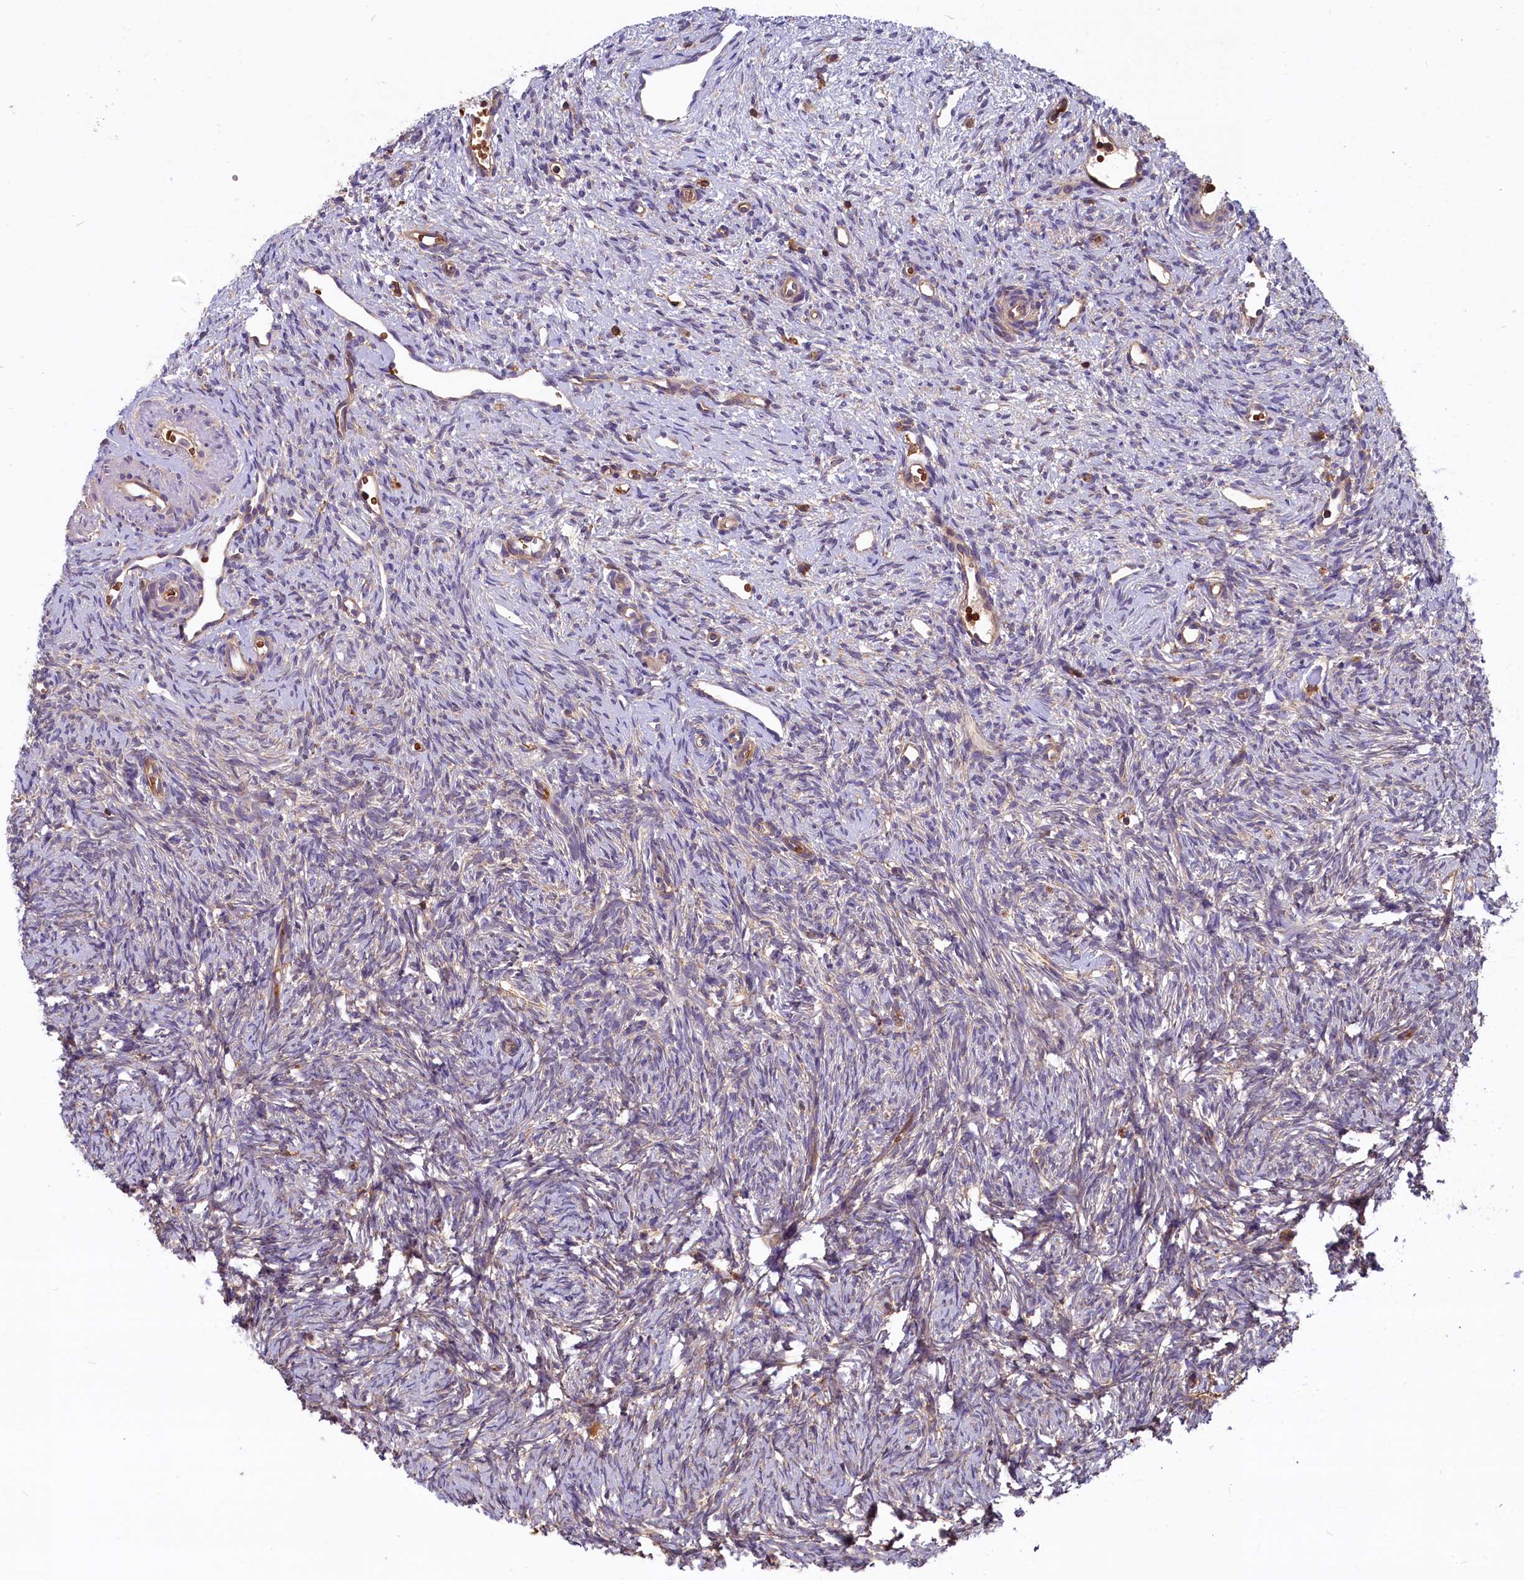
{"staining": {"intensity": "weak", "quantity": ">75%", "location": "cytoplasmic/membranous"}, "tissue": "ovary", "cell_type": "Follicle cells", "image_type": "normal", "snomed": [{"axis": "morphology", "description": "Normal tissue, NOS"}, {"axis": "topography", "description": "Ovary"}], "caption": "Immunohistochemistry of benign ovary demonstrates low levels of weak cytoplasmic/membranous expression in approximately >75% of follicle cells.", "gene": "MYO9B", "patient": {"sex": "female", "age": 51}}